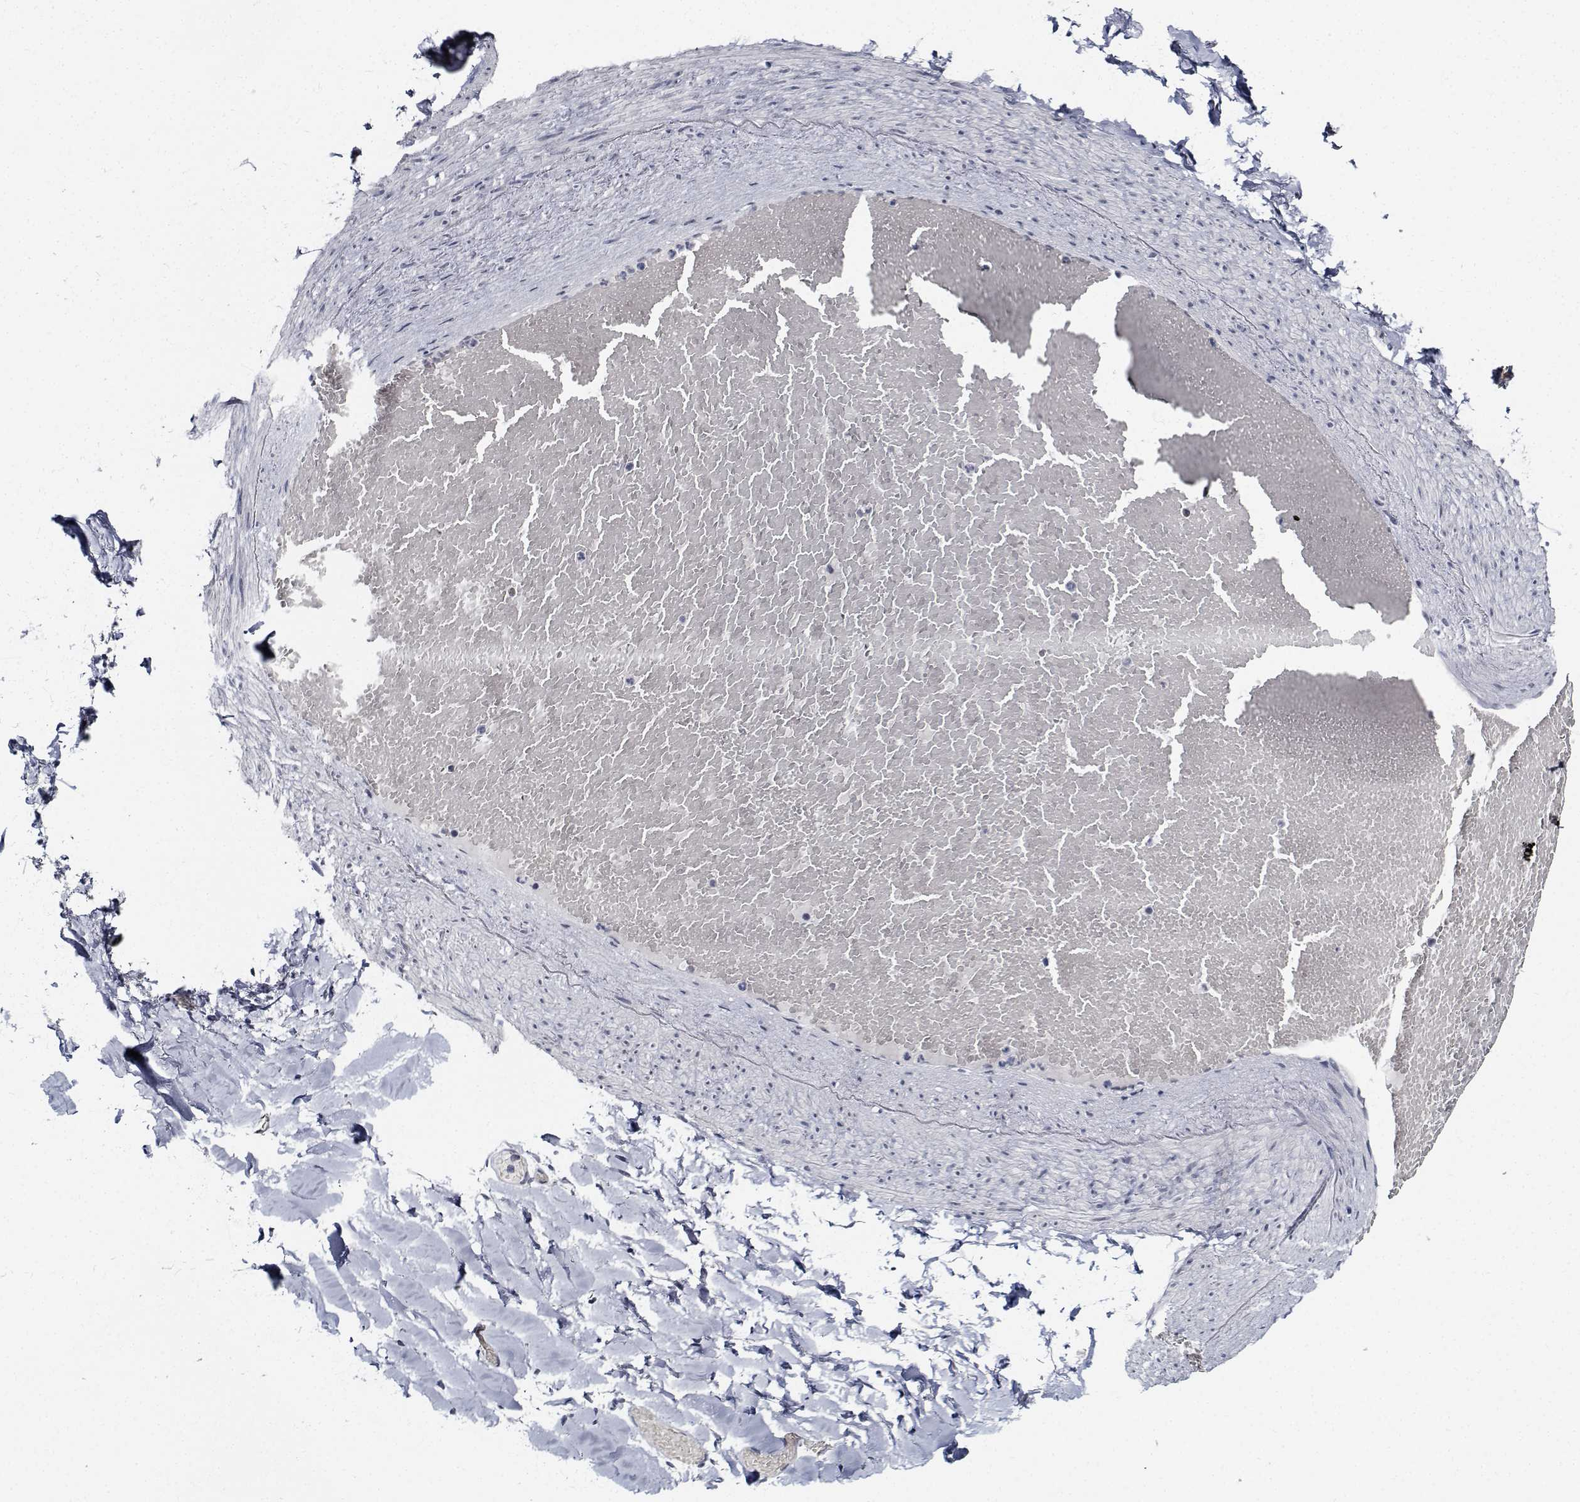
{"staining": {"intensity": "negative", "quantity": "none", "location": "none"}, "tissue": "adipose tissue", "cell_type": "Adipocytes", "image_type": "normal", "snomed": [{"axis": "morphology", "description": "Normal tissue, NOS"}, {"axis": "topography", "description": "Gallbladder"}, {"axis": "topography", "description": "Peripheral nerve tissue"}], "caption": "This is a micrograph of IHC staining of benign adipose tissue, which shows no expression in adipocytes. Brightfield microscopy of IHC stained with DAB (3,3'-diaminobenzidine) (brown) and hematoxylin (blue), captured at high magnification.", "gene": "NVL", "patient": {"sex": "female", "age": 45}}